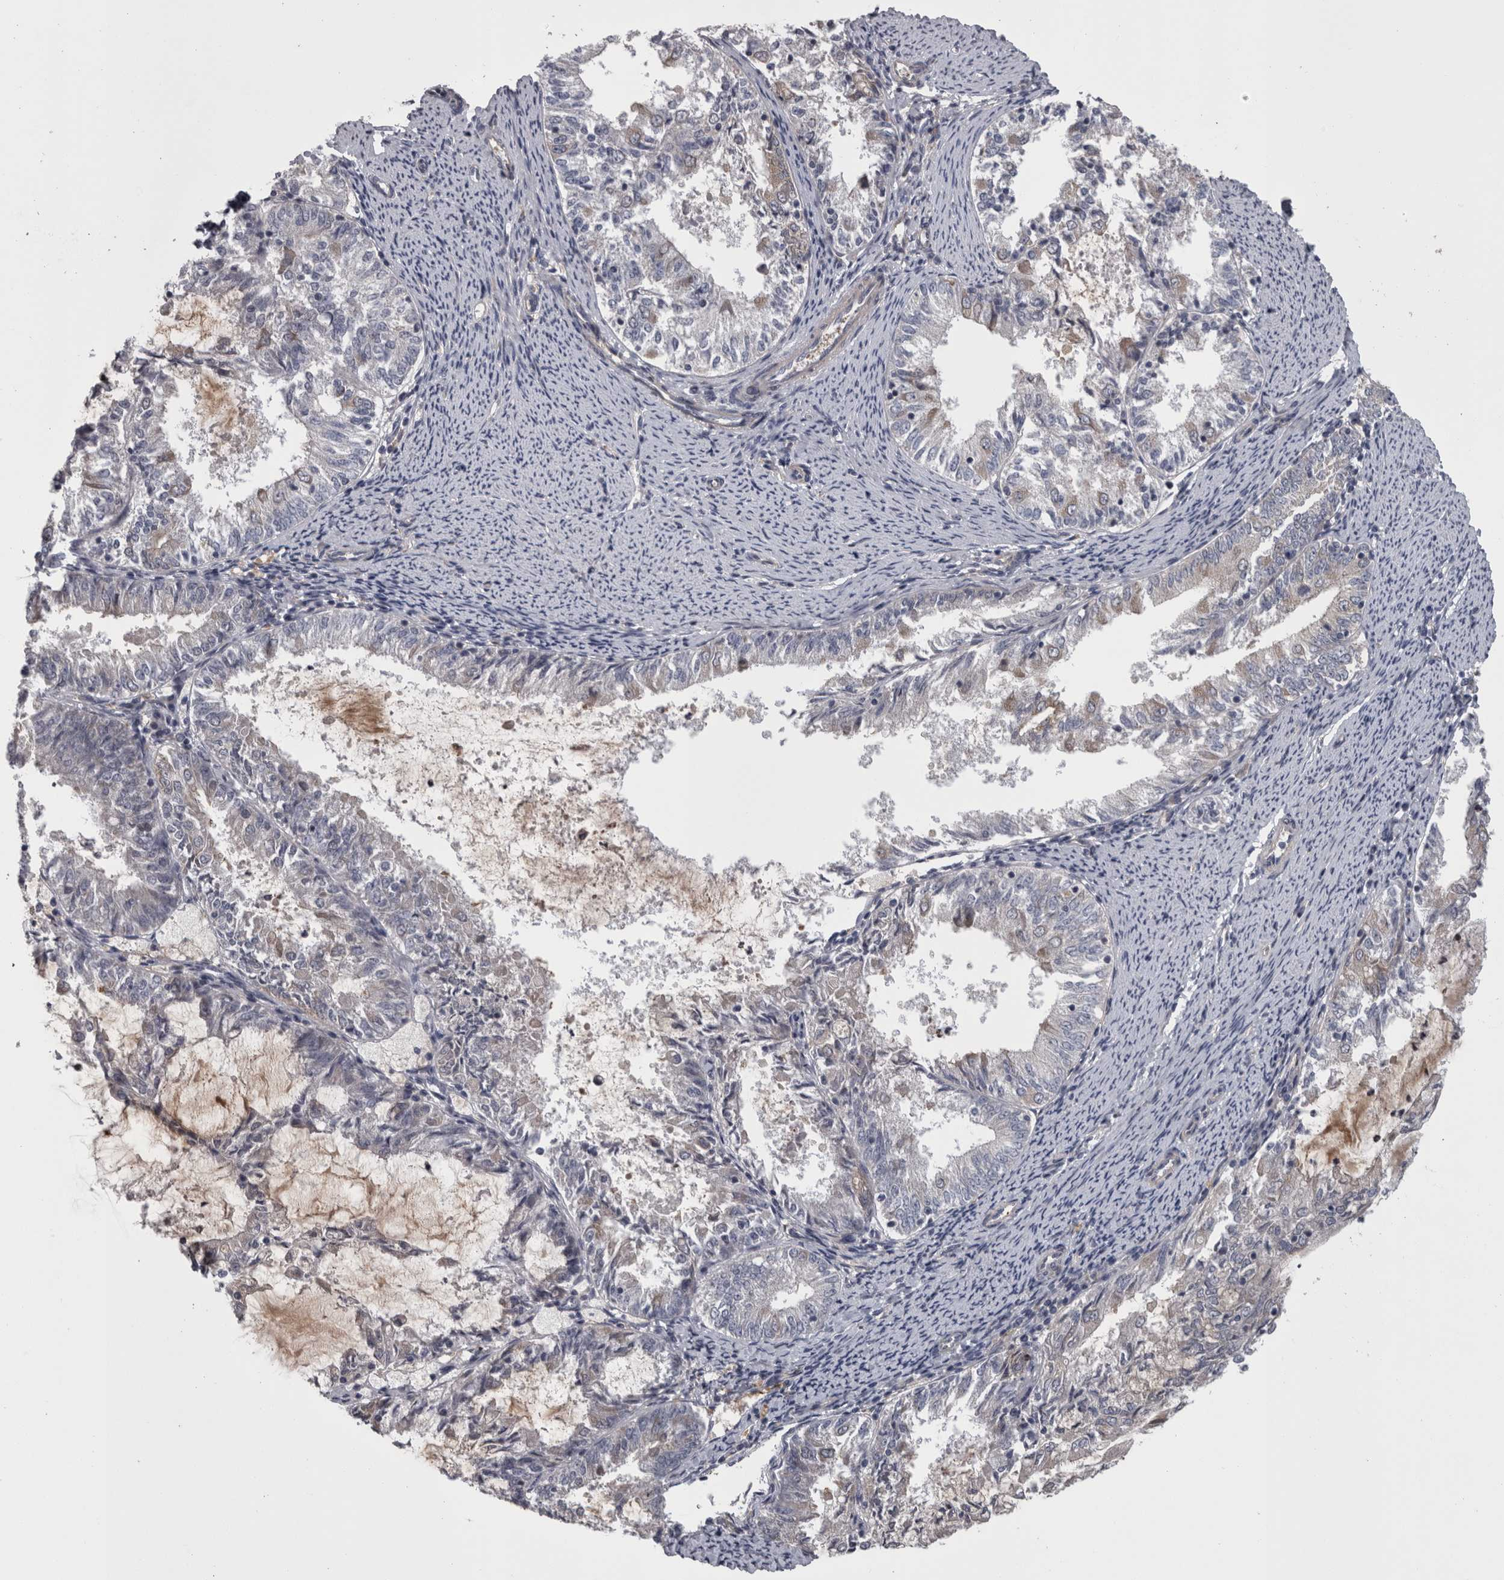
{"staining": {"intensity": "weak", "quantity": "<25%", "location": "cytoplasmic/membranous"}, "tissue": "endometrial cancer", "cell_type": "Tumor cells", "image_type": "cancer", "snomed": [{"axis": "morphology", "description": "Adenocarcinoma, NOS"}, {"axis": "topography", "description": "Endometrium"}], "caption": "This is an immunohistochemistry (IHC) image of endometrial adenocarcinoma. There is no staining in tumor cells.", "gene": "PRKCI", "patient": {"sex": "female", "age": 57}}